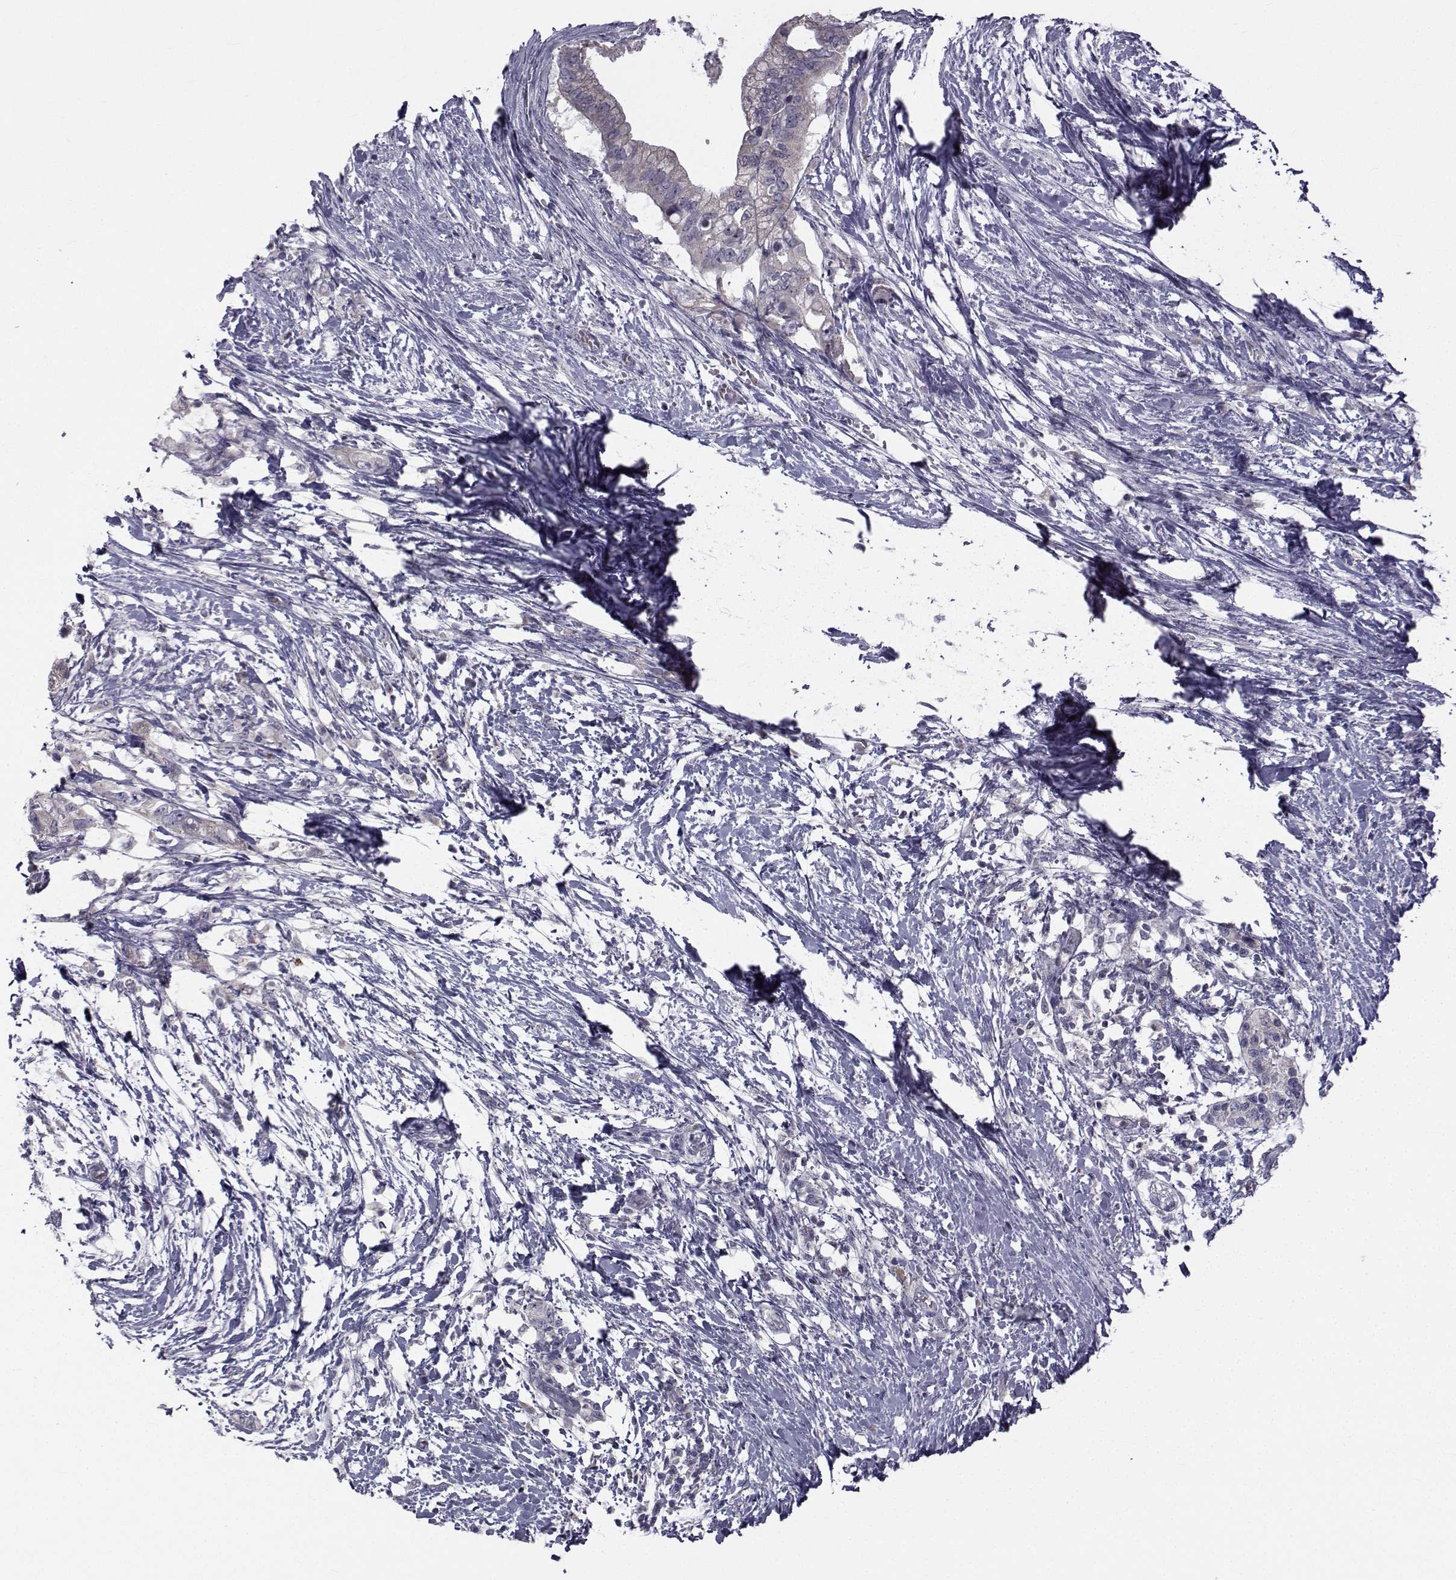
{"staining": {"intensity": "negative", "quantity": "none", "location": "none"}, "tissue": "pancreatic cancer", "cell_type": "Tumor cells", "image_type": "cancer", "snomed": [{"axis": "morphology", "description": "Adenocarcinoma, NOS"}, {"axis": "topography", "description": "Pancreas"}], "caption": "Immunohistochemical staining of pancreatic cancer (adenocarcinoma) shows no significant expression in tumor cells. (Stains: DAB immunohistochemistry (IHC) with hematoxylin counter stain, Microscopy: brightfield microscopy at high magnification).", "gene": "ANGPT1", "patient": {"sex": "female", "age": 72}}